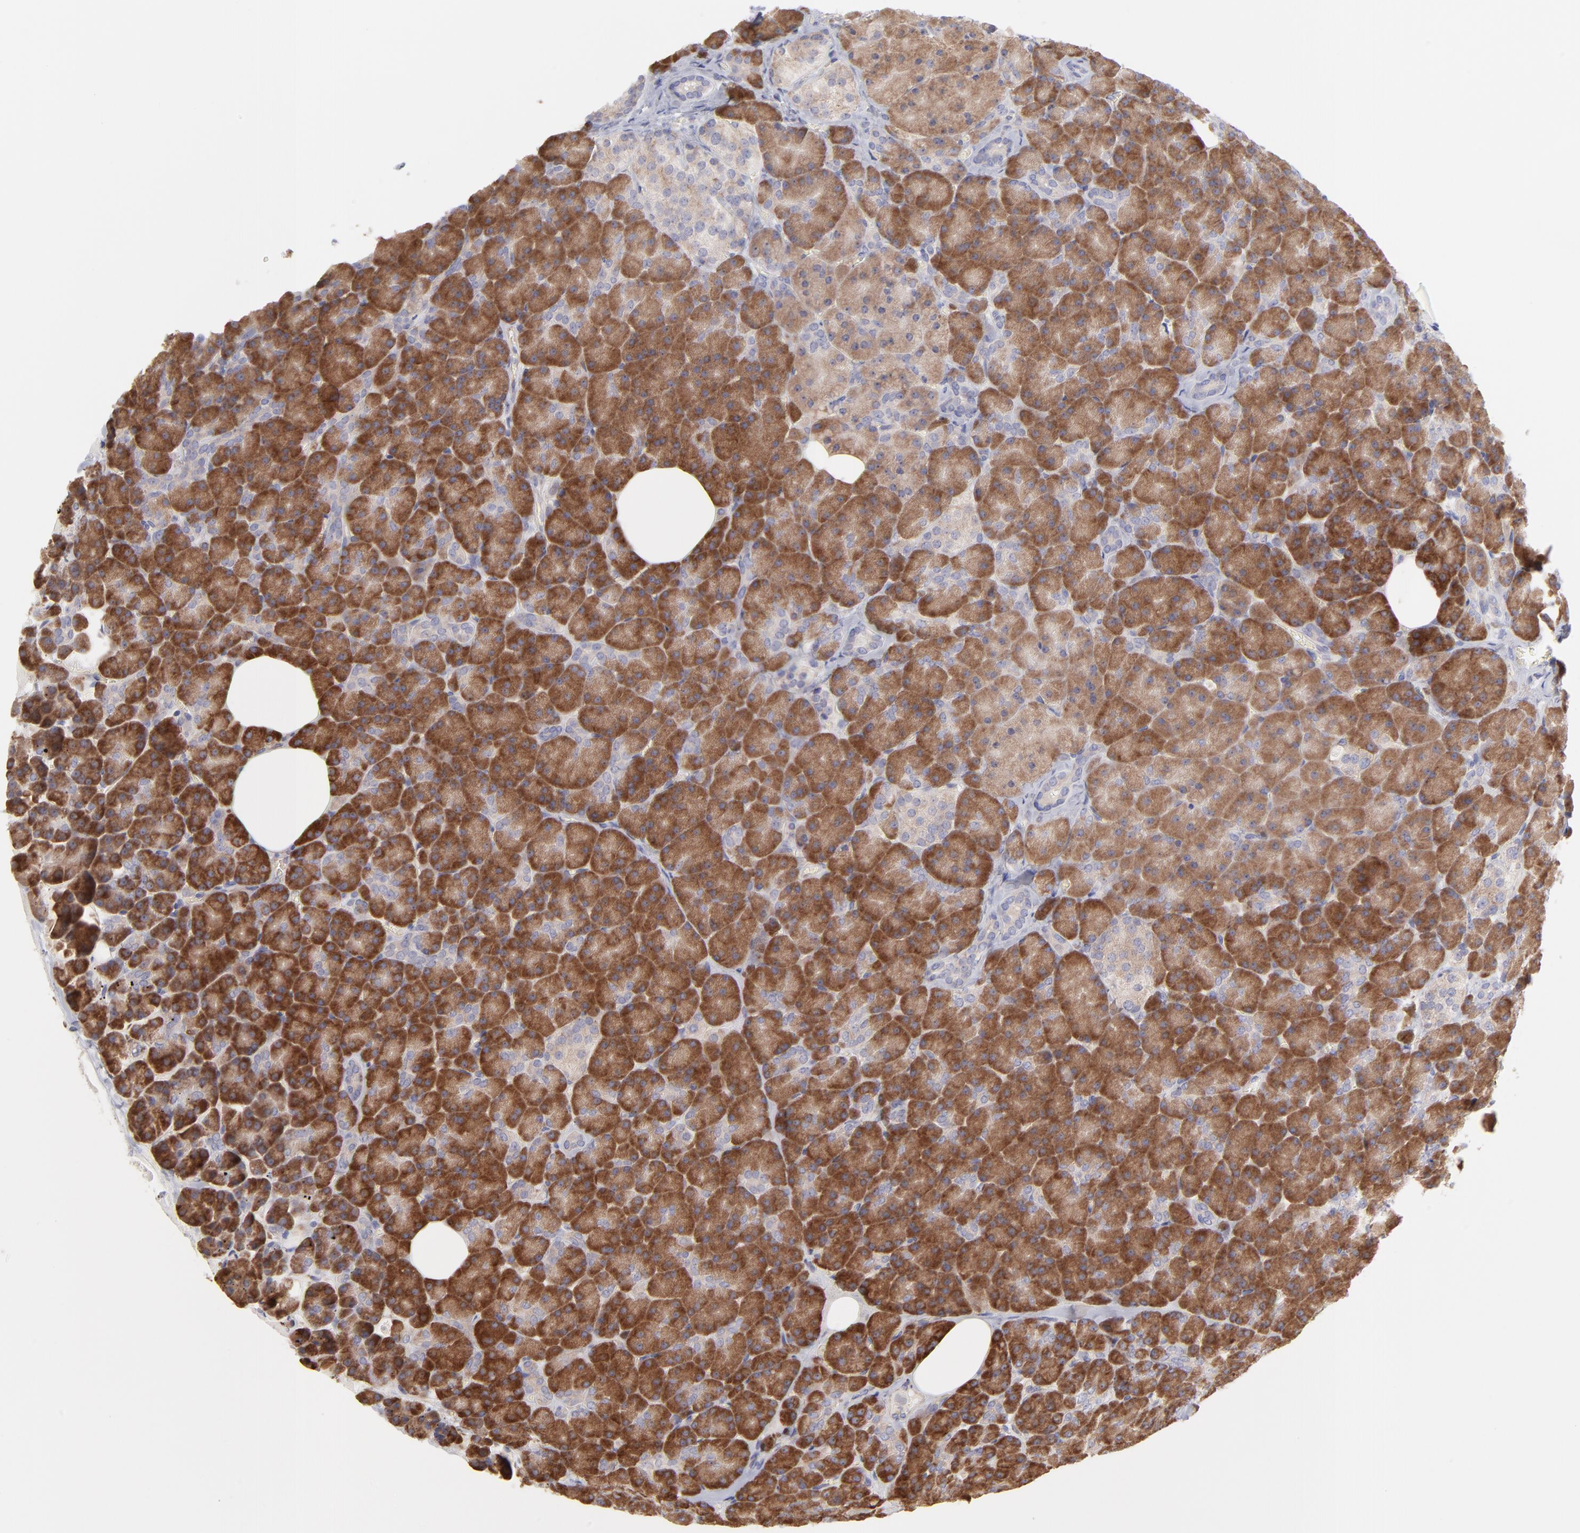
{"staining": {"intensity": "strong", "quantity": ">75%", "location": "cytoplasmic/membranous"}, "tissue": "pancreas", "cell_type": "Exocrine glandular cells", "image_type": "normal", "snomed": [{"axis": "morphology", "description": "Normal tissue, NOS"}, {"axis": "topography", "description": "Pancreas"}], "caption": "Immunohistochemical staining of benign pancreas displays >75% levels of strong cytoplasmic/membranous protein expression in approximately >75% of exocrine glandular cells.", "gene": "RPLP0", "patient": {"sex": "female", "age": 35}}